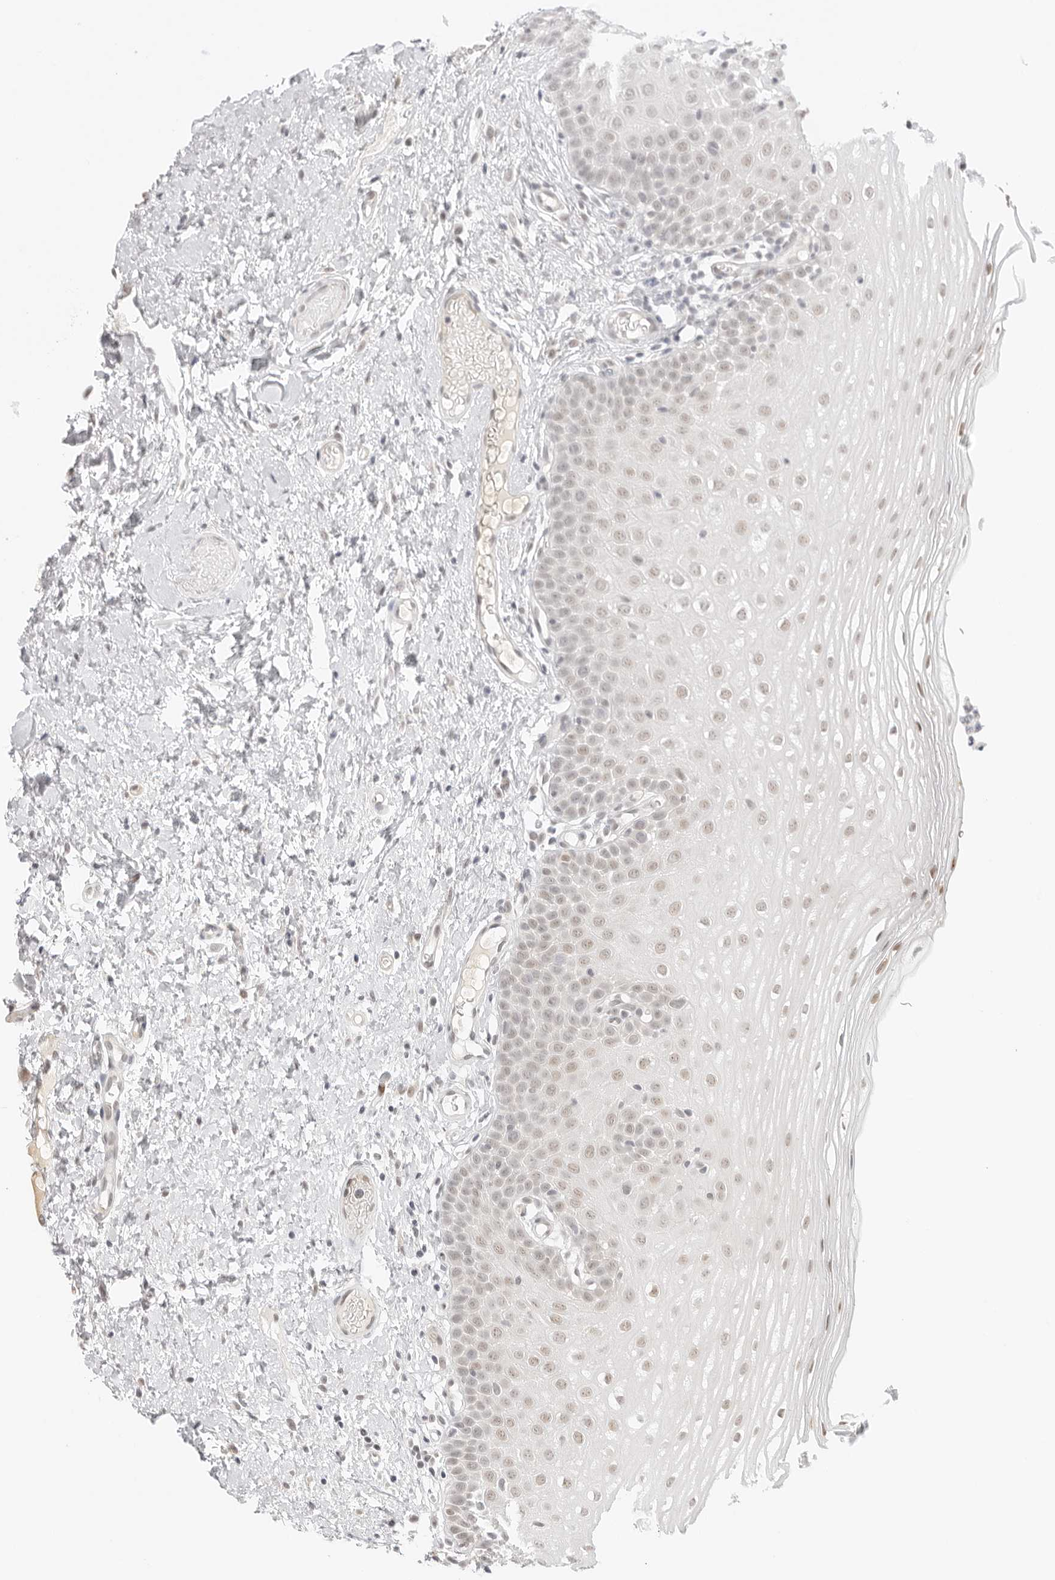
{"staining": {"intensity": "weak", "quantity": "<25%", "location": "nuclear"}, "tissue": "oral mucosa", "cell_type": "Squamous epithelial cells", "image_type": "normal", "snomed": [{"axis": "morphology", "description": "Normal tissue, NOS"}, {"axis": "topography", "description": "Oral tissue"}], "caption": "Oral mucosa was stained to show a protein in brown. There is no significant staining in squamous epithelial cells. (DAB immunohistochemistry (IHC), high magnification).", "gene": "MED18", "patient": {"sex": "female", "age": 56}}